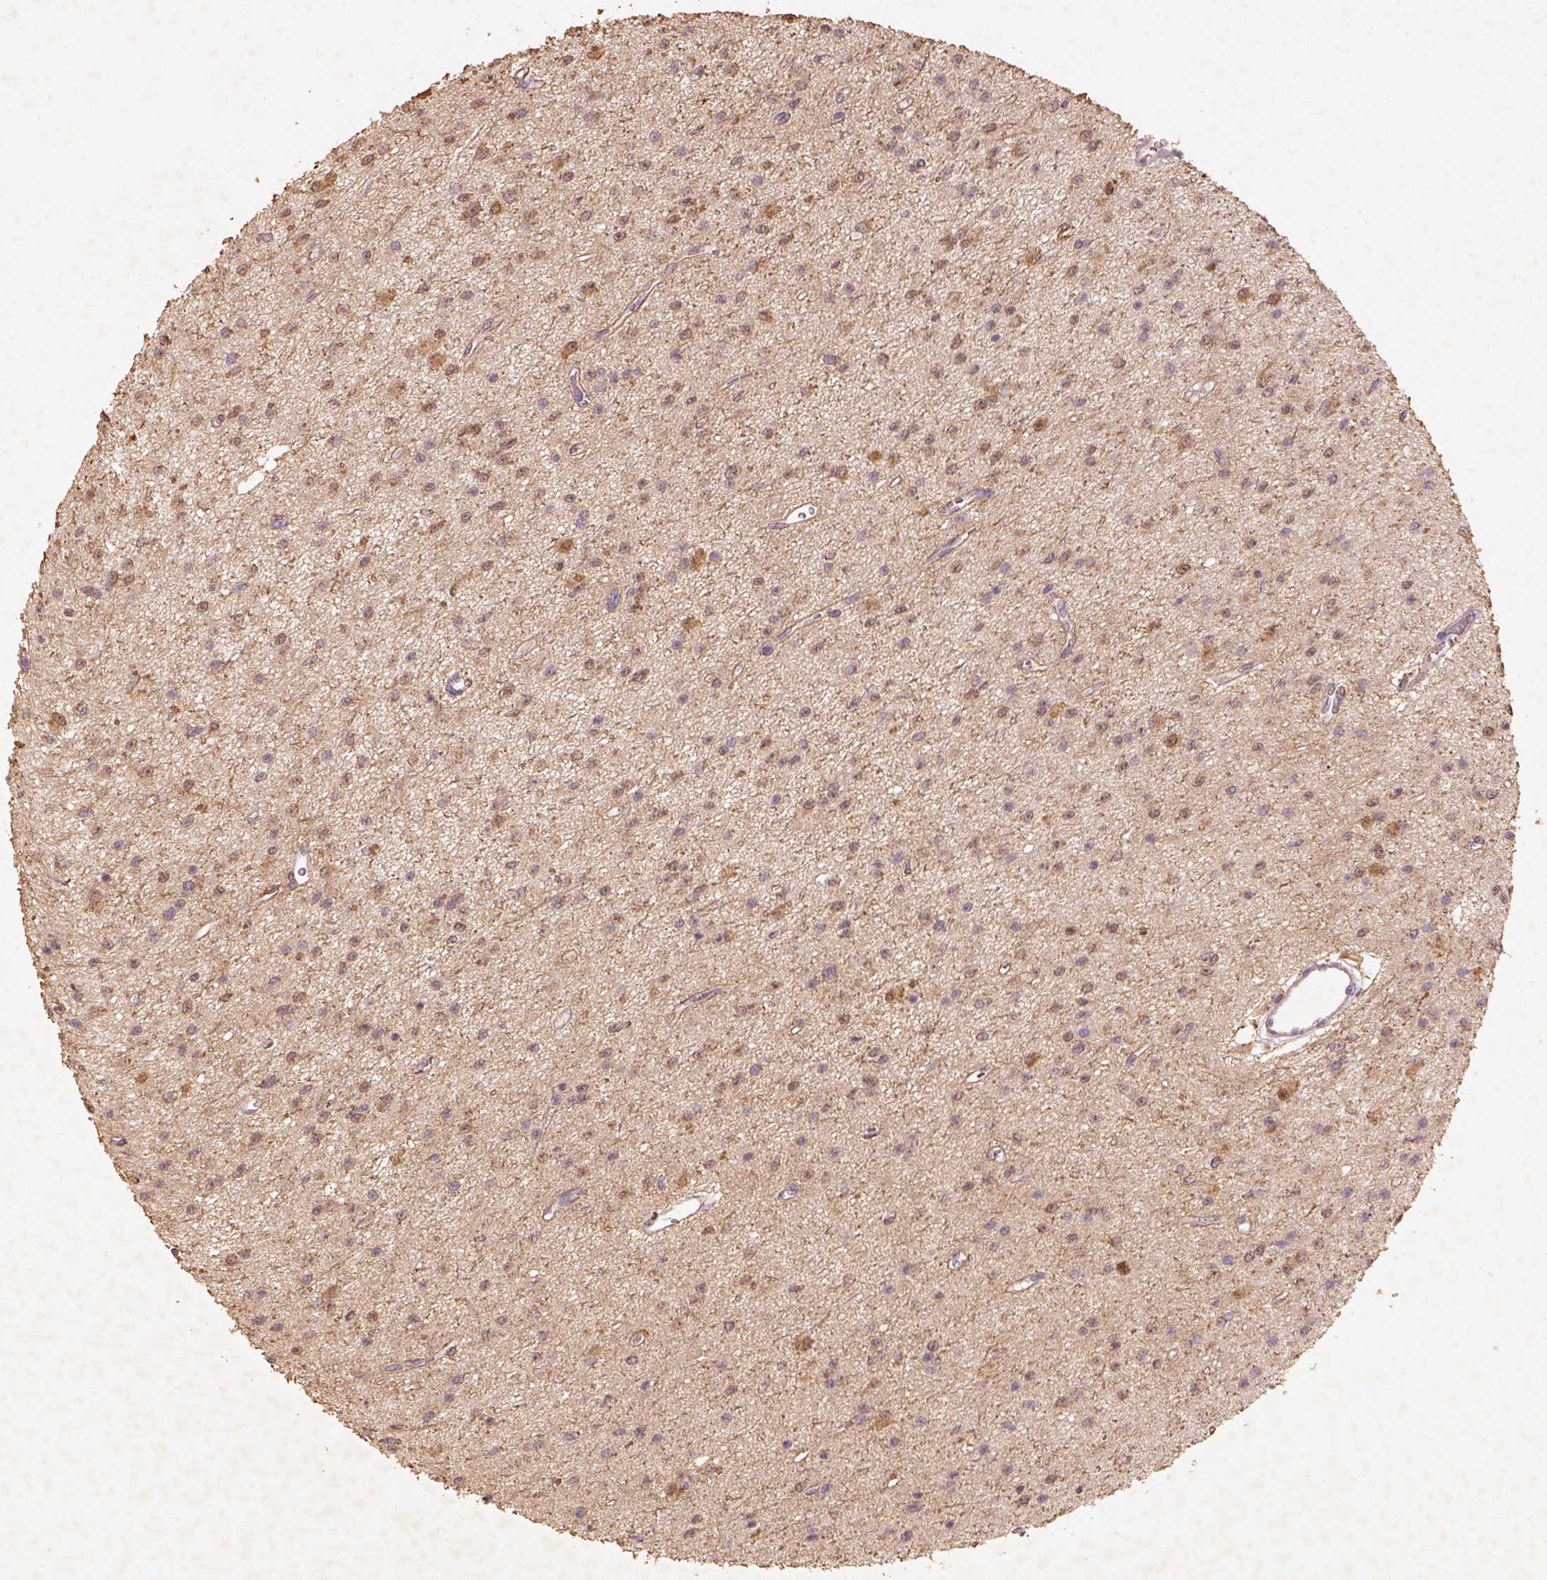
{"staining": {"intensity": "moderate", "quantity": "<25%", "location": "cytoplasmic/membranous"}, "tissue": "glioma", "cell_type": "Tumor cells", "image_type": "cancer", "snomed": [{"axis": "morphology", "description": "Glioma, malignant, Low grade"}, {"axis": "topography", "description": "Brain"}], "caption": "A brown stain labels moderate cytoplasmic/membranous expression of a protein in human malignant low-grade glioma tumor cells. (brown staining indicates protein expression, while blue staining denotes nuclei).", "gene": "AP2B1", "patient": {"sex": "female", "age": 45}}